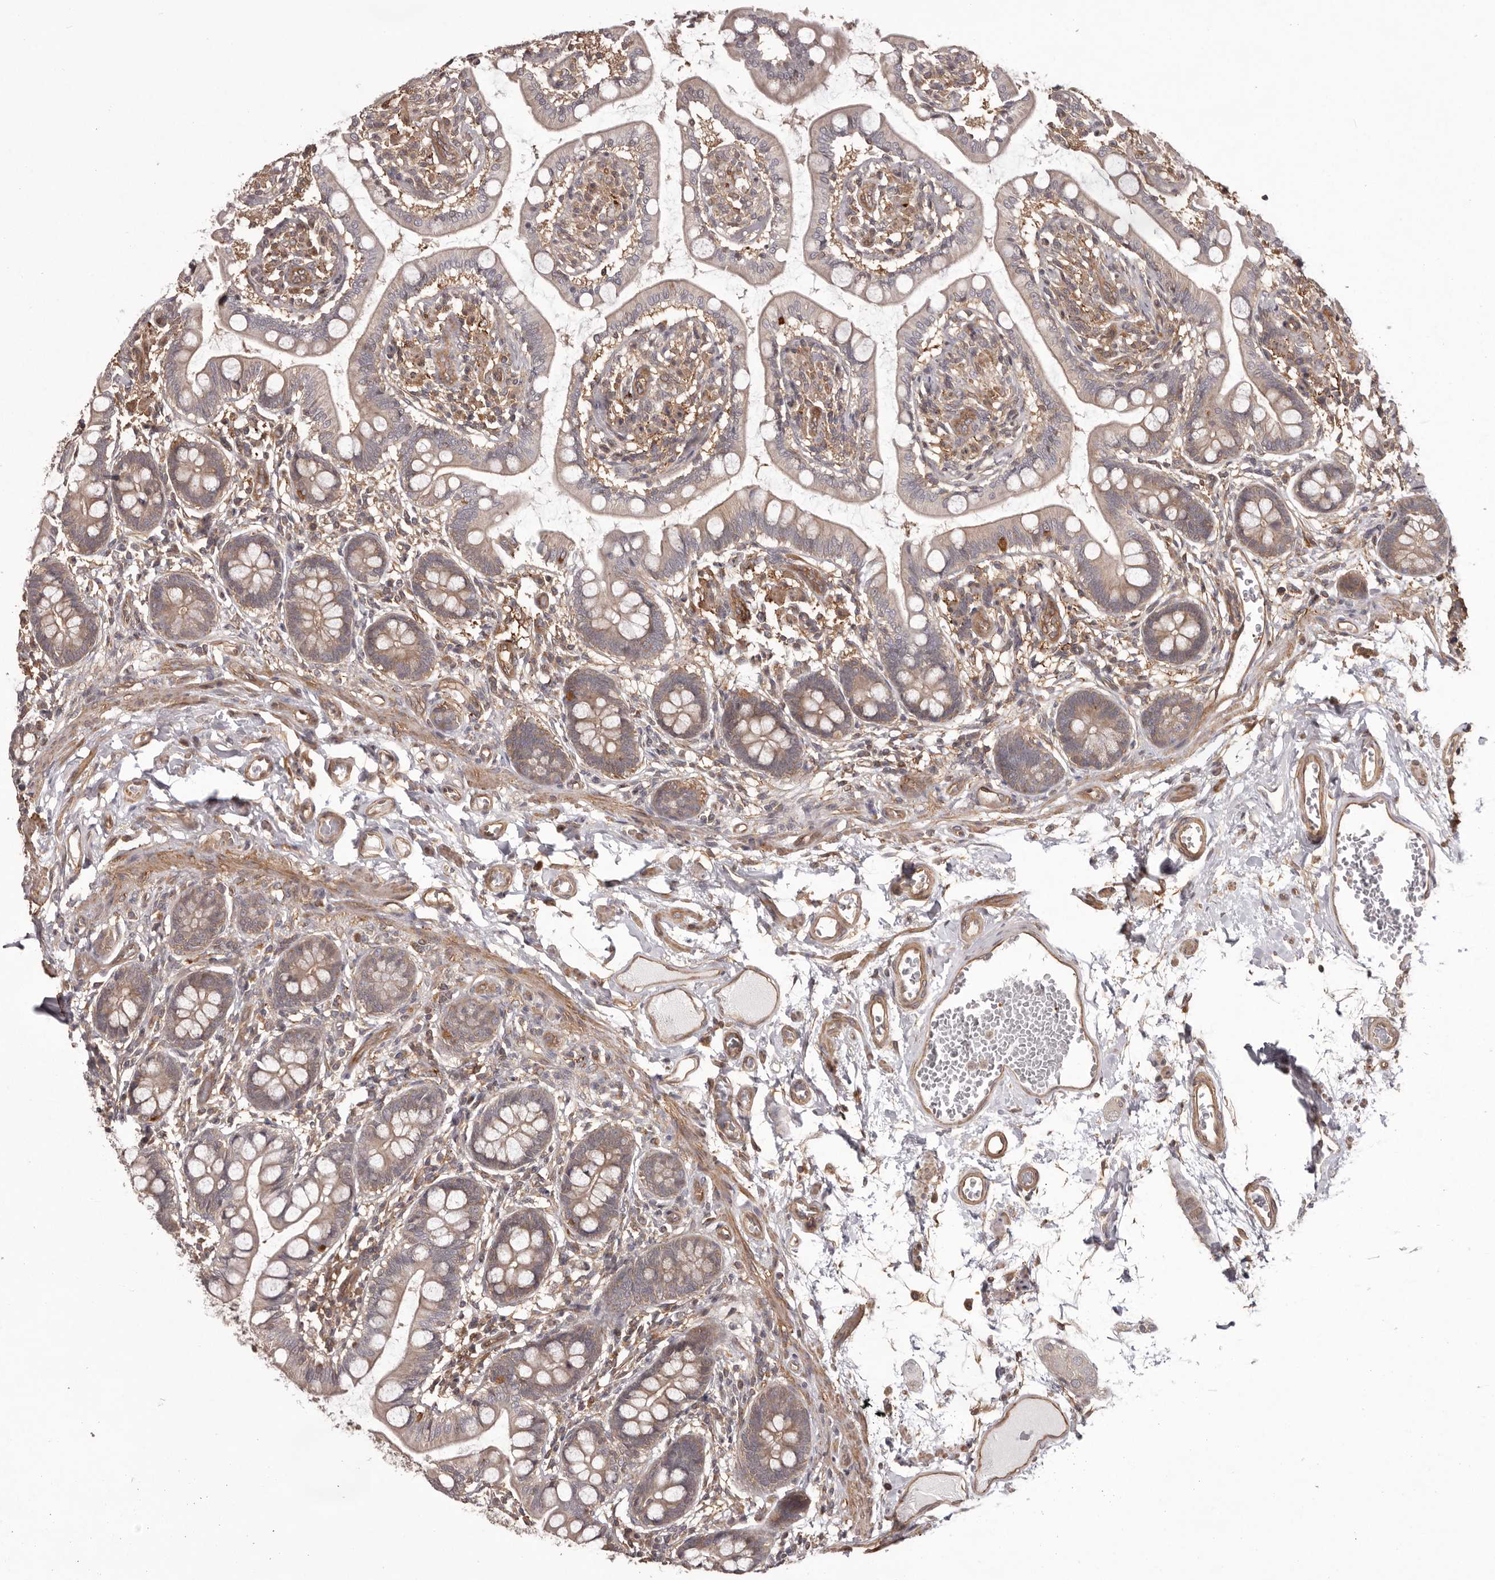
{"staining": {"intensity": "weak", "quantity": ">75%", "location": "cytoplasmic/membranous"}, "tissue": "small intestine", "cell_type": "Glandular cells", "image_type": "normal", "snomed": [{"axis": "morphology", "description": "Normal tissue, NOS"}, {"axis": "topography", "description": "Small intestine"}], "caption": "Normal small intestine shows weak cytoplasmic/membranous expression in approximately >75% of glandular cells Nuclei are stained in blue..", "gene": "NFKBIA", "patient": {"sex": "male", "age": 52}}